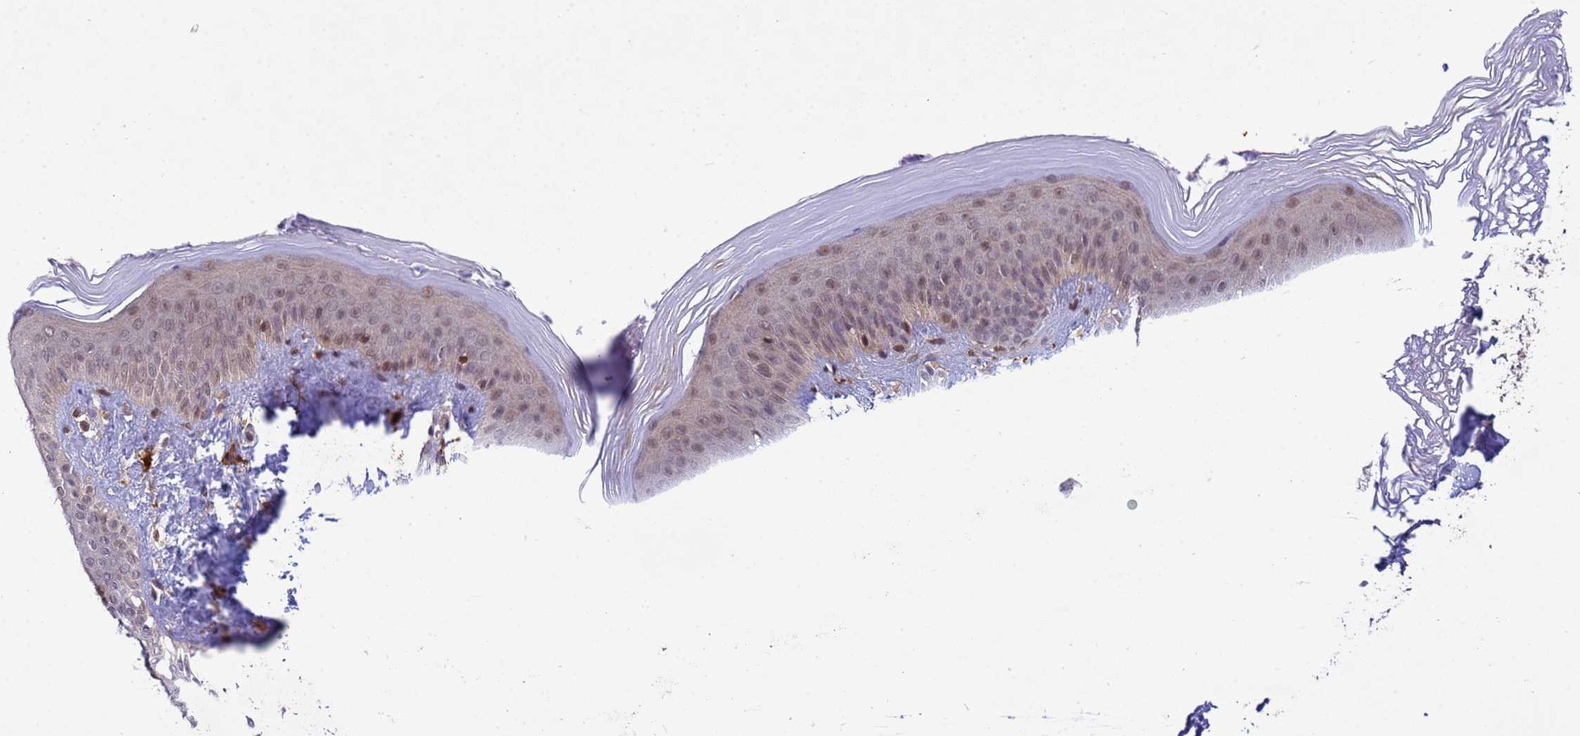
{"staining": {"intensity": "moderate", "quantity": "<25%", "location": "cytoplasmic/membranous,nuclear"}, "tissue": "skin", "cell_type": "Epidermal cells", "image_type": "normal", "snomed": [{"axis": "morphology", "description": "Normal tissue, NOS"}, {"axis": "morphology", "description": "Inflammation, NOS"}, {"axis": "topography", "description": "Soft tissue"}, {"axis": "topography", "description": "Anal"}], "caption": "Immunohistochemical staining of unremarkable human skin shows <25% levels of moderate cytoplasmic/membranous,nuclear protein expression in approximately <25% of epidermal cells. (DAB (3,3'-diaminobenzidine) = brown stain, brightfield microscopy at high magnification).", "gene": "NPEPPS", "patient": {"sex": "female", "age": 15}}